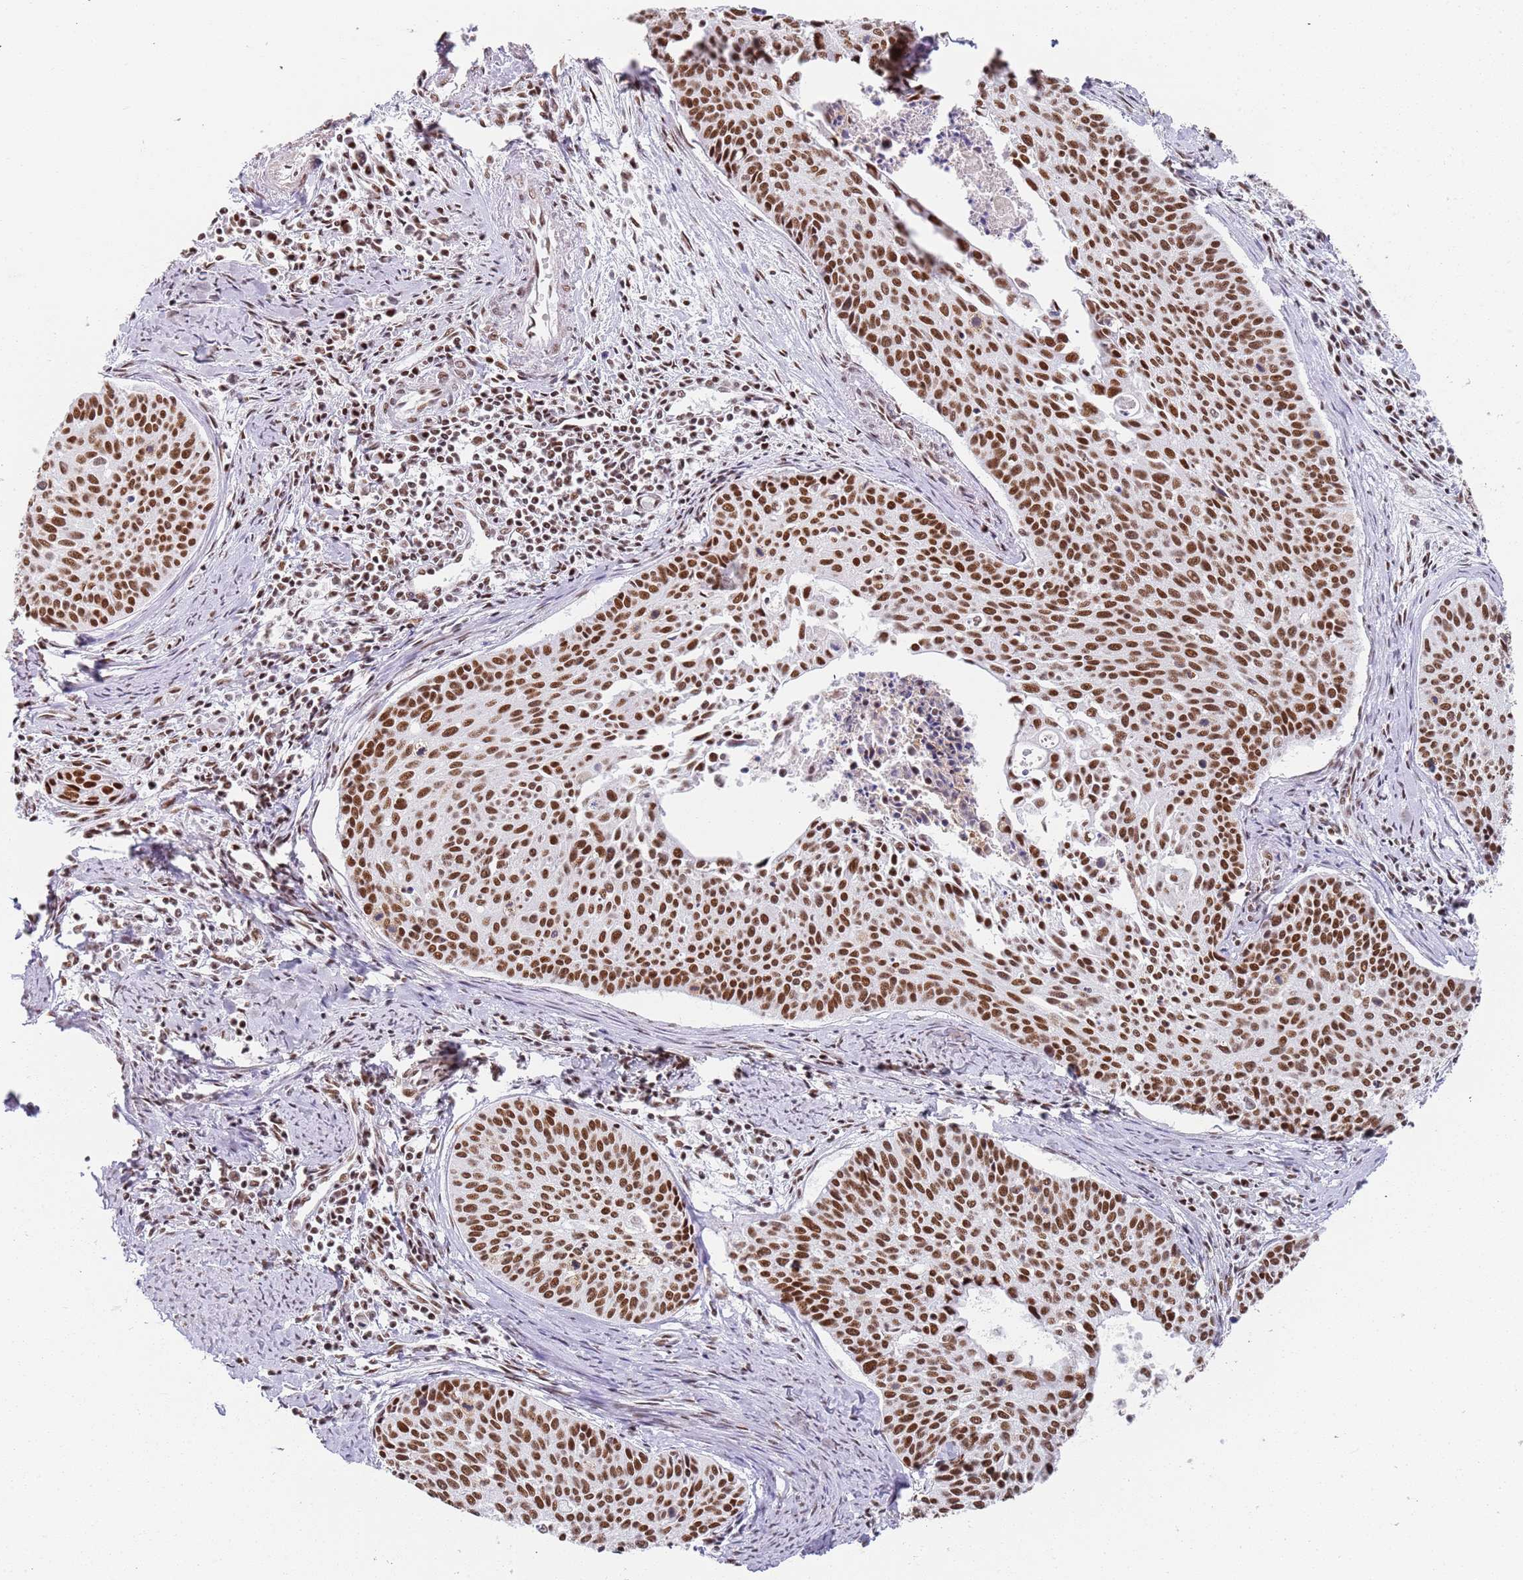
{"staining": {"intensity": "strong", "quantity": ">75%", "location": "nuclear"}, "tissue": "cervical cancer", "cell_type": "Tumor cells", "image_type": "cancer", "snomed": [{"axis": "morphology", "description": "Squamous cell carcinoma, NOS"}, {"axis": "topography", "description": "Cervix"}], "caption": "Human squamous cell carcinoma (cervical) stained with a protein marker demonstrates strong staining in tumor cells.", "gene": "AKAP8L", "patient": {"sex": "female", "age": 55}}